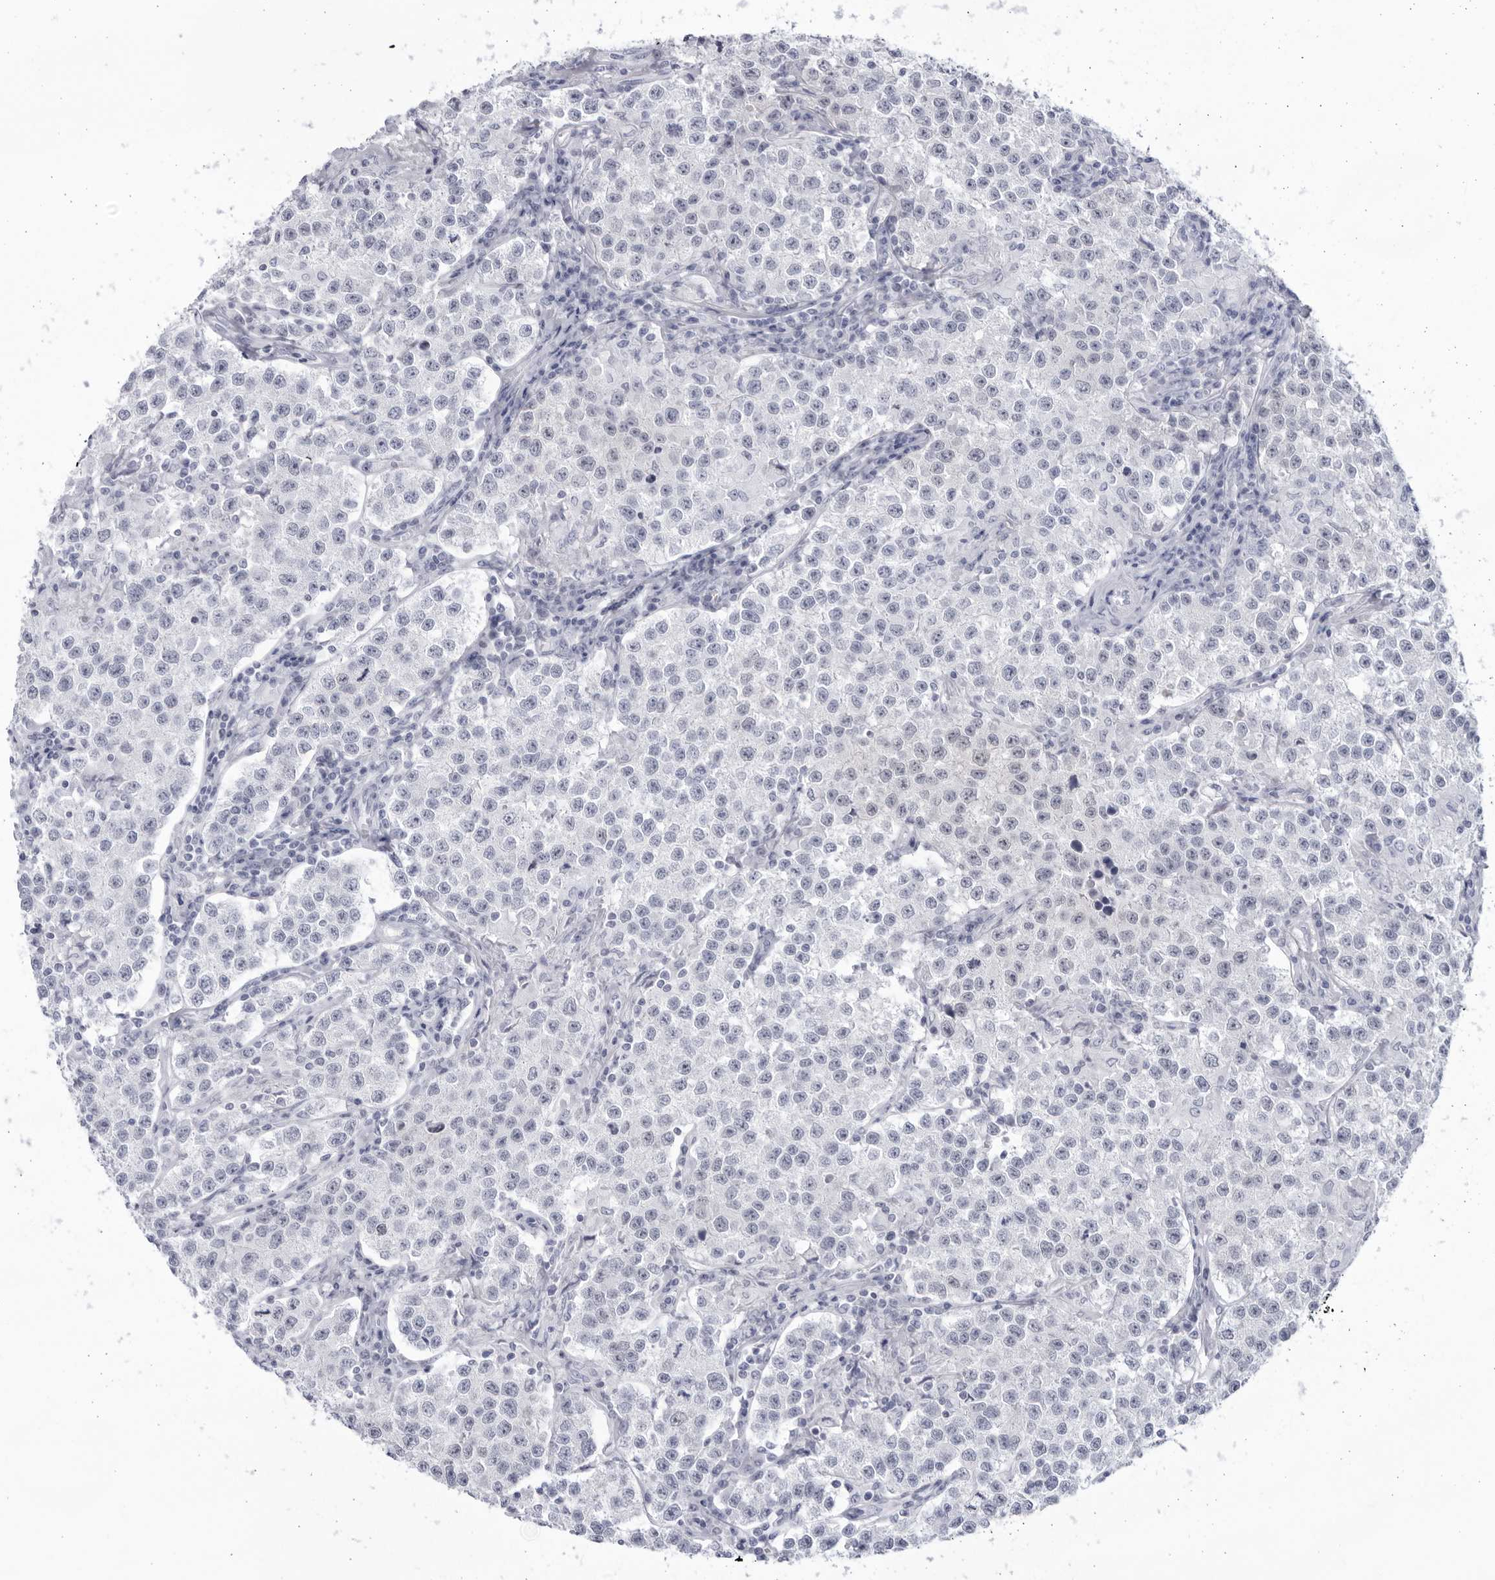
{"staining": {"intensity": "negative", "quantity": "none", "location": "none"}, "tissue": "testis cancer", "cell_type": "Tumor cells", "image_type": "cancer", "snomed": [{"axis": "morphology", "description": "Seminoma, NOS"}, {"axis": "morphology", "description": "Carcinoma, Embryonal, NOS"}, {"axis": "topography", "description": "Testis"}], "caption": "Testis cancer stained for a protein using IHC demonstrates no staining tumor cells.", "gene": "CCDC181", "patient": {"sex": "male", "age": 43}}